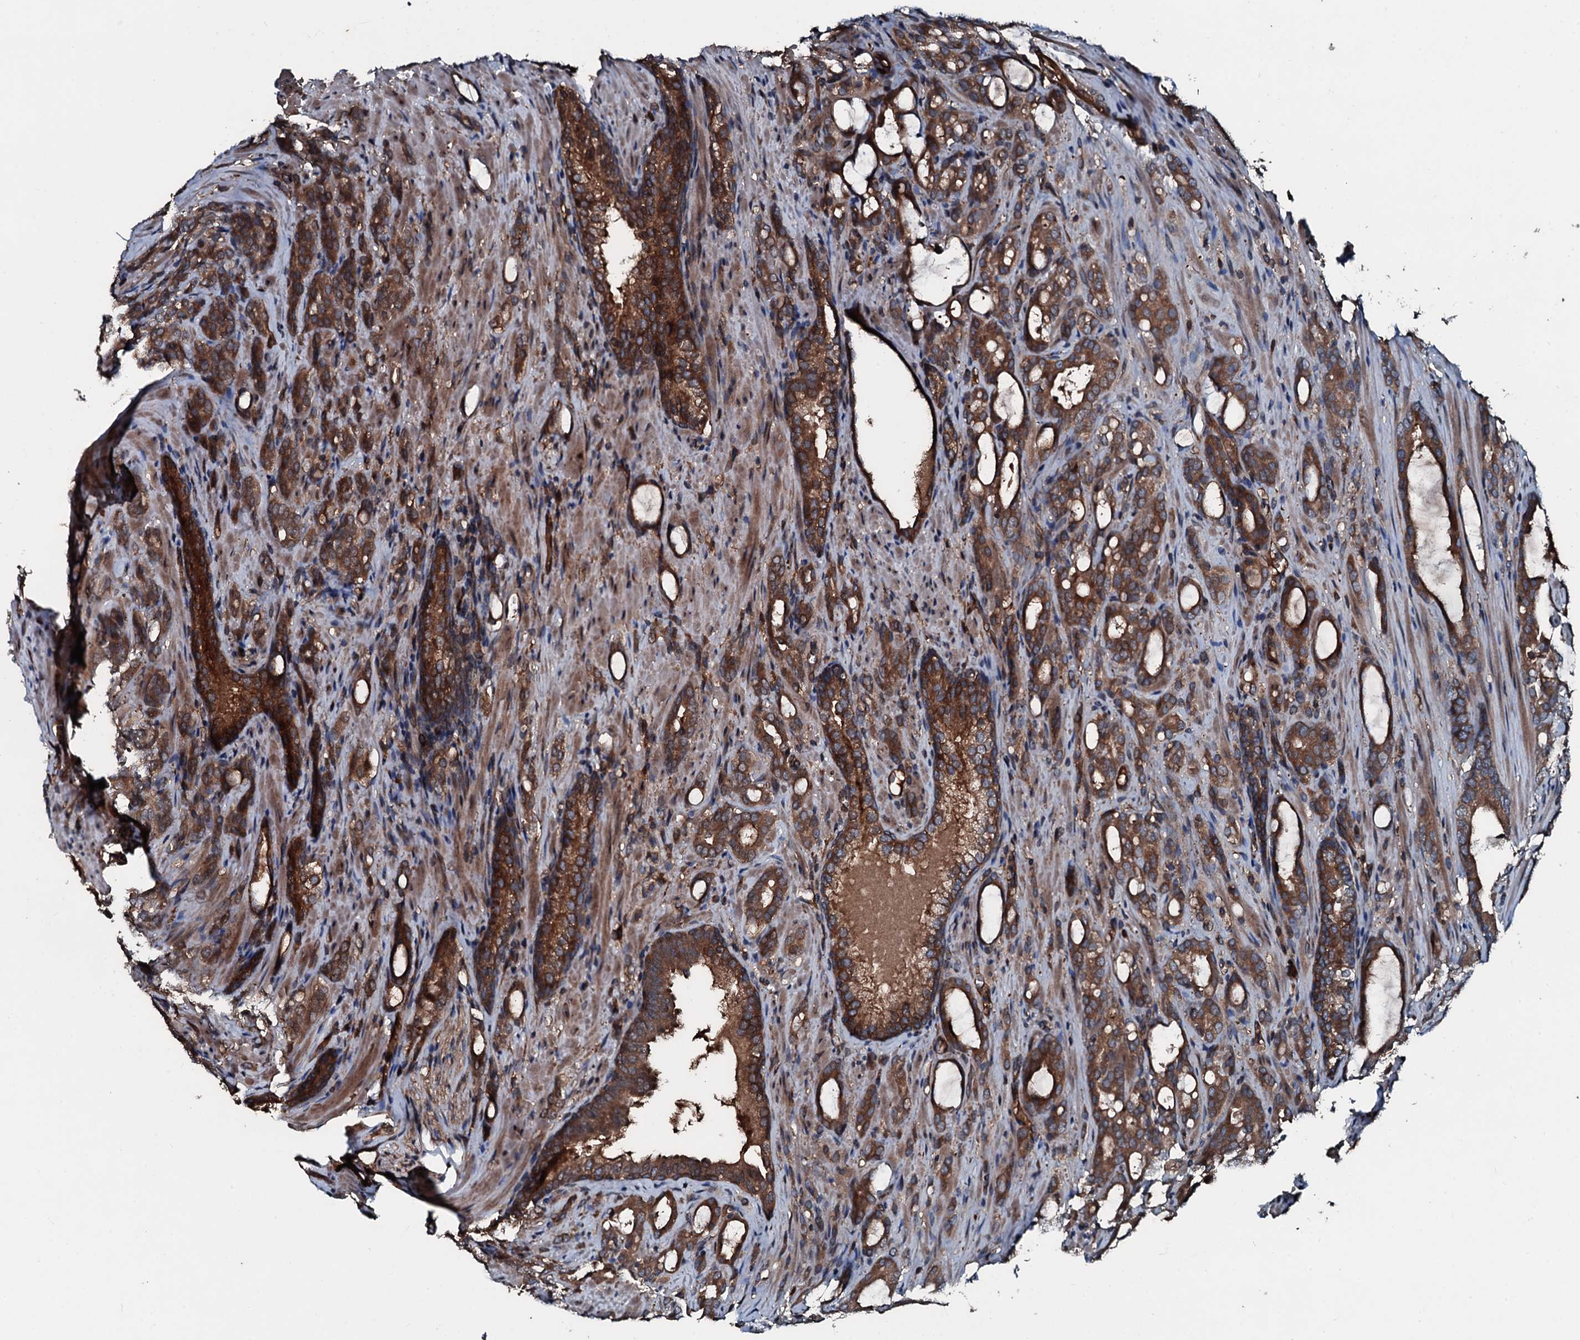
{"staining": {"intensity": "strong", "quantity": ">75%", "location": "cytoplasmic/membranous"}, "tissue": "prostate cancer", "cell_type": "Tumor cells", "image_type": "cancer", "snomed": [{"axis": "morphology", "description": "Adenocarcinoma, High grade"}, {"axis": "topography", "description": "Prostate"}], "caption": "Human prostate adenocarcinoma (high-grade) stained for a protein (brown) reveals strong cytoplasmic/membranous positive positivity in approximately >75% of tumor cells.", "gene": "AARS1", "patient": {"sex": "male", "age": 72}}